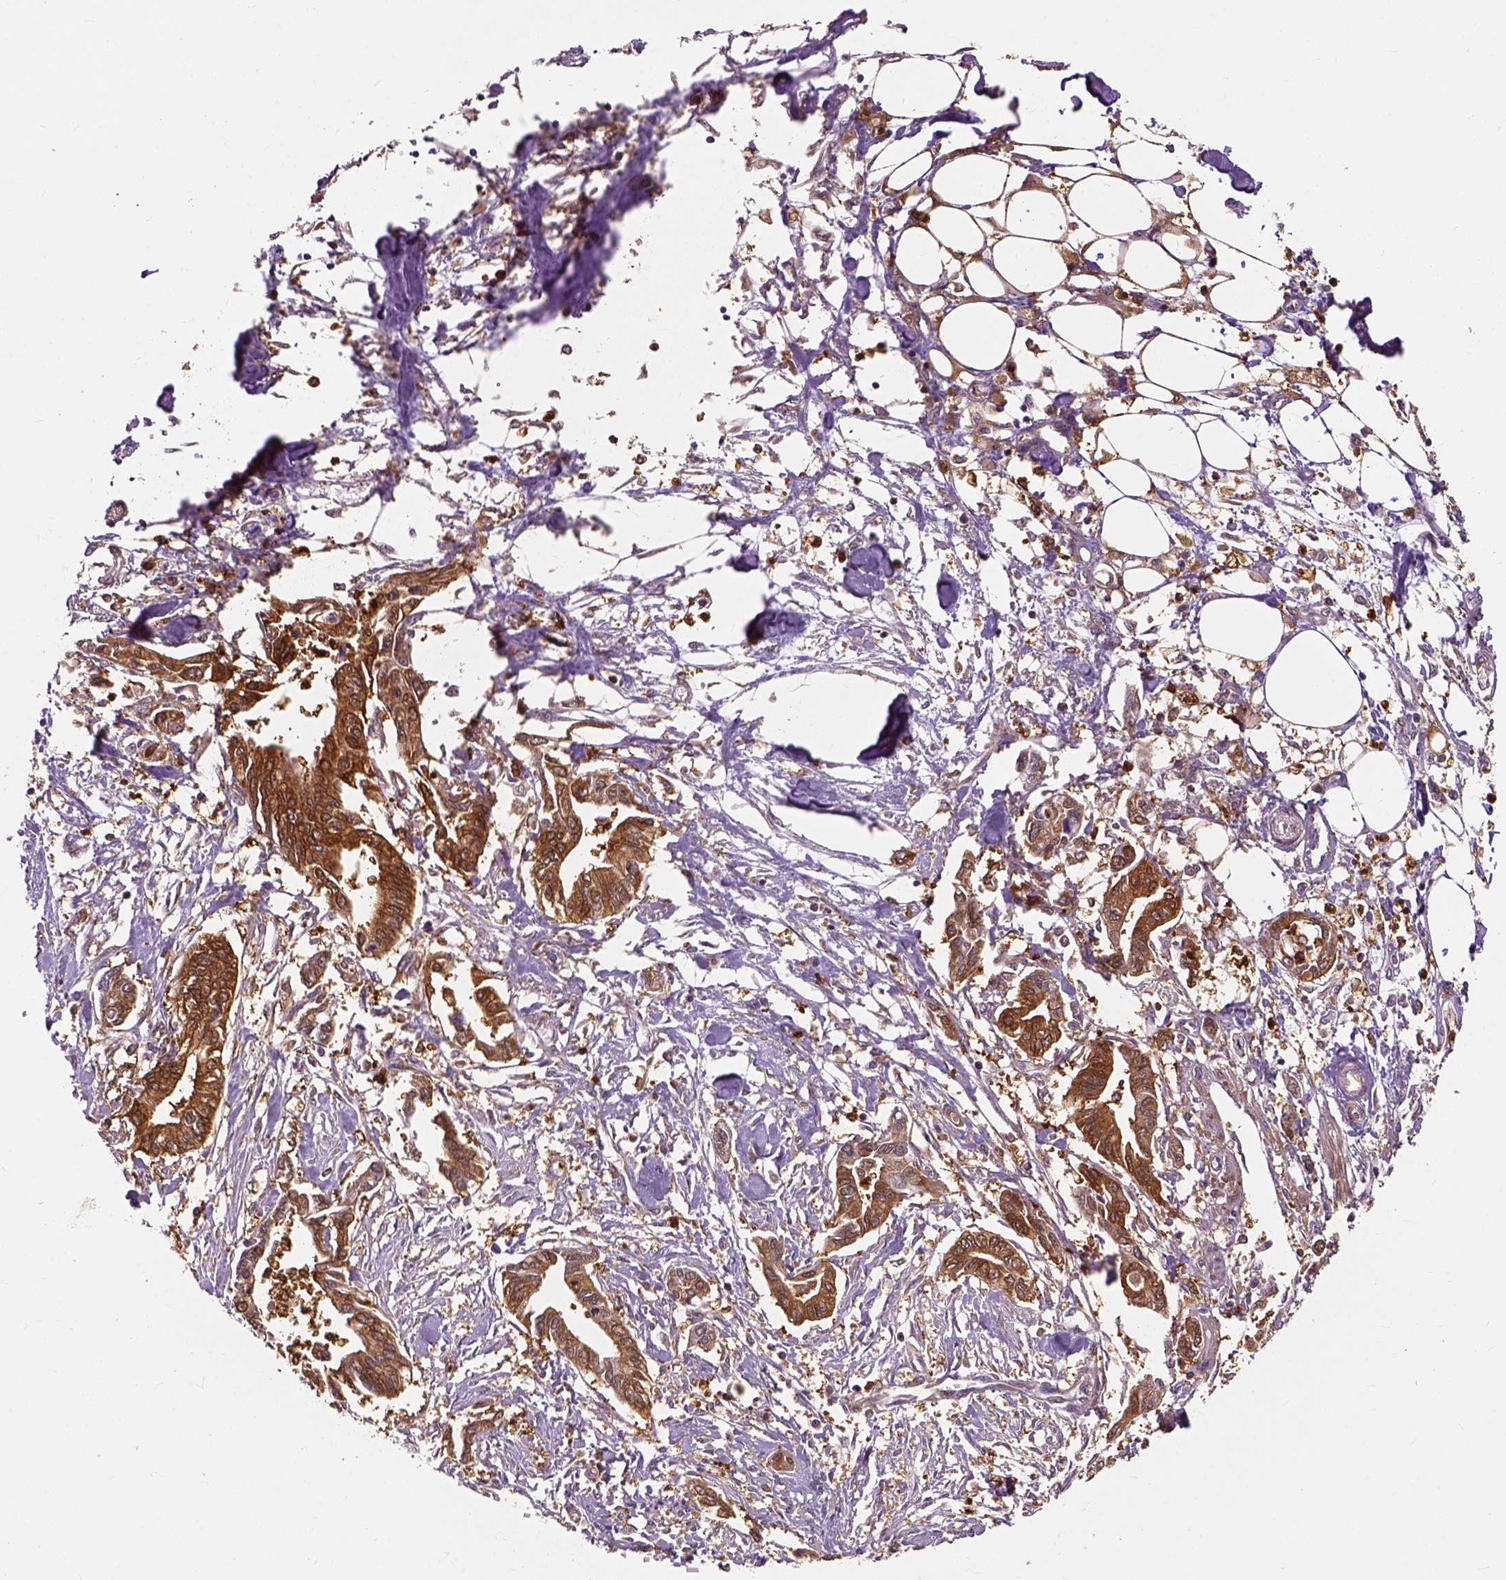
{"staining": {"intensity": "strong", "quantity": ">75%", "location": "cytoplasmic/membranous"}, "tissue": "pancreatic cancer", "cell_type": "Tumor cells", "image_type": "cancer", "snomed": [{"axis": "morphology", "description": "Adenocarcinoma, NOS"}, {"axis": "topography", "description": "Pancreas"}], "caption": "Human adenocarcinoma (pancreatic) stained with a brown dye displays strong cytoplasmic/membranous positive positivity in about >75% of tumor cells.", "gene": "GPI", "patient": {"sex": "male", "age": 60}}